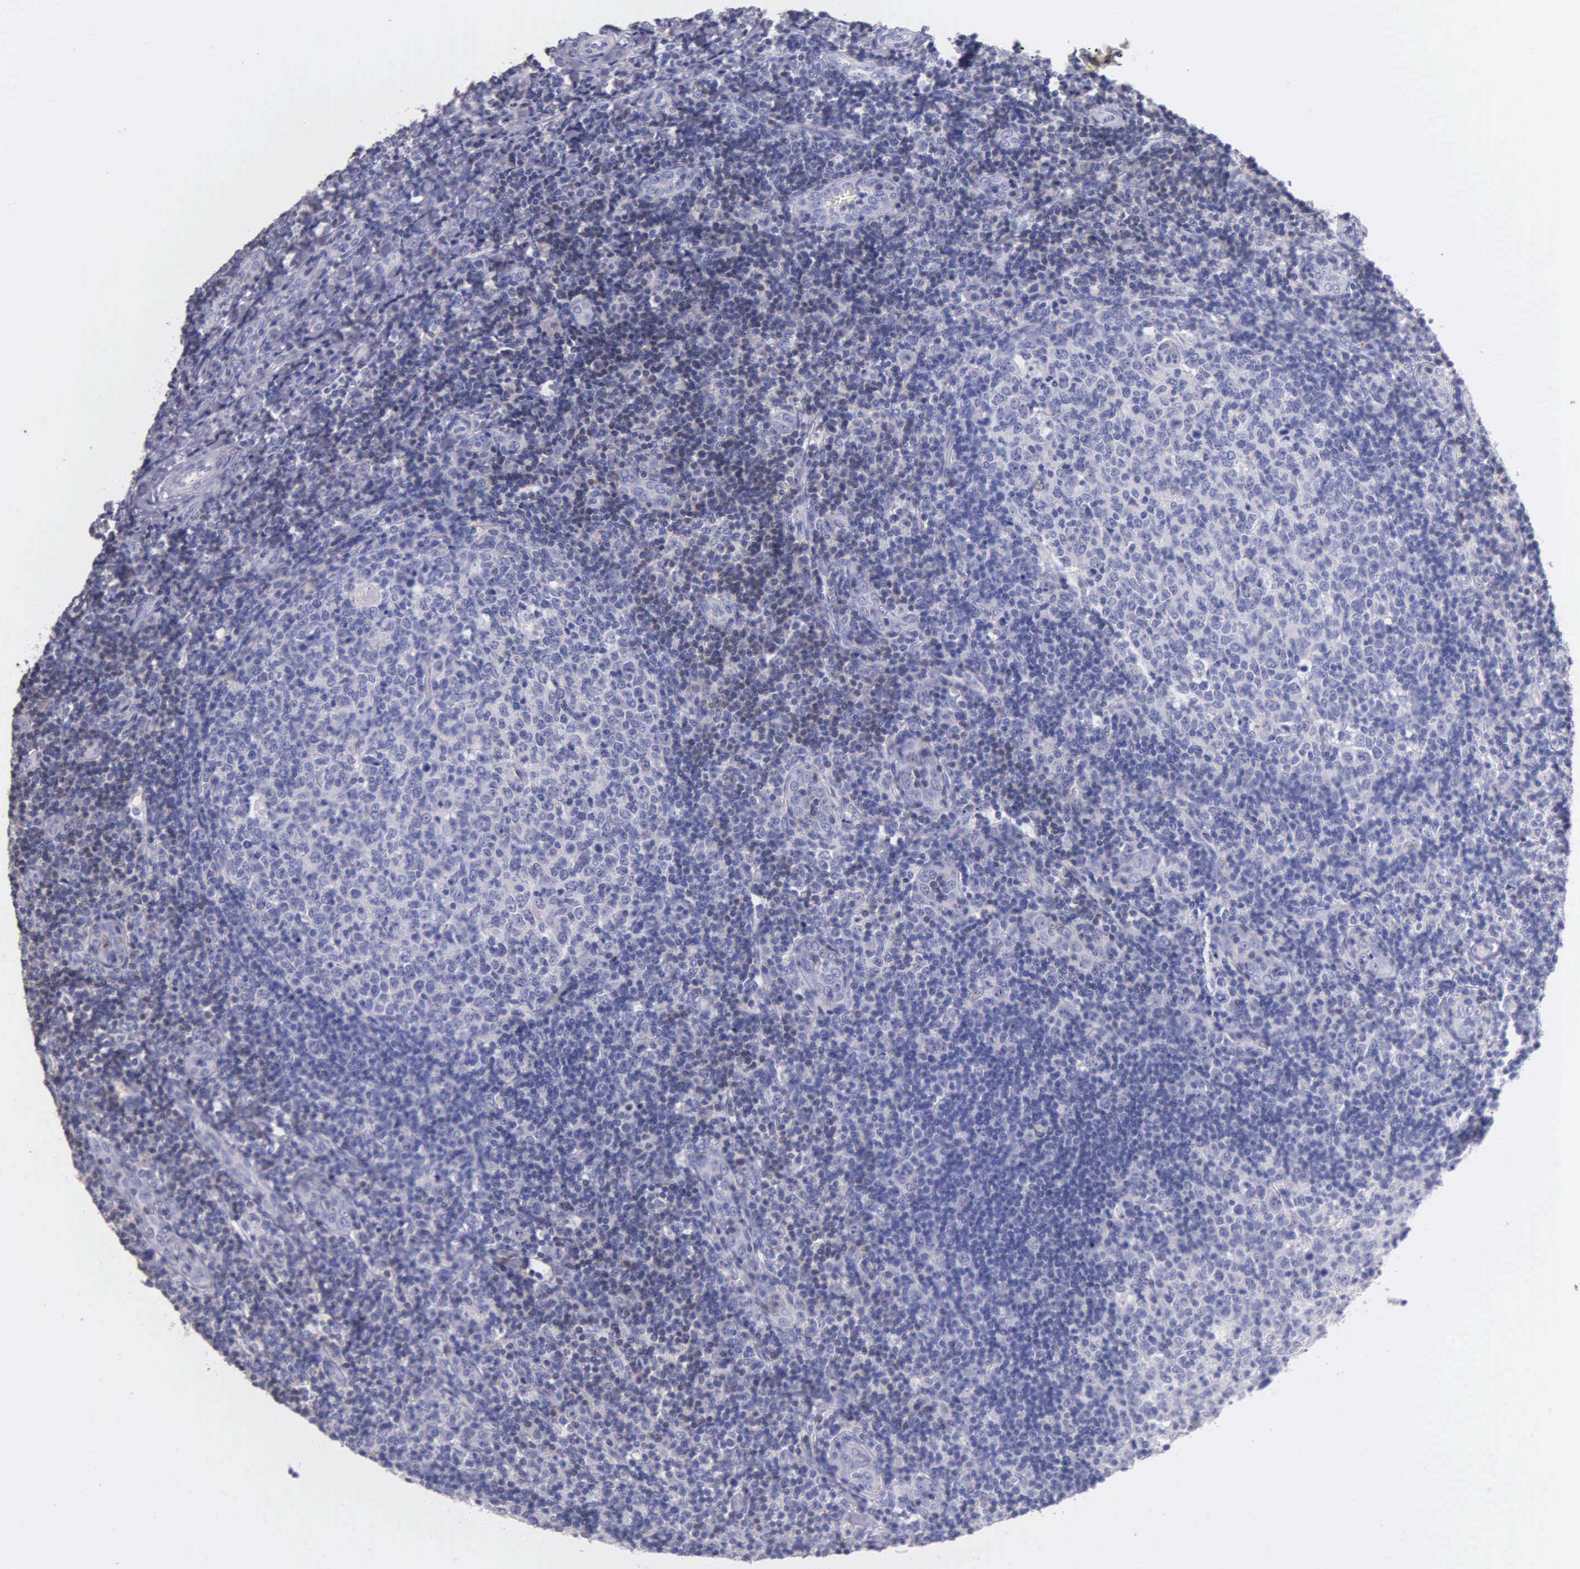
{"staining": {"intensity": "weak", "quantity": "<25%", "location": "cytoplasmic/membranous"}, "tissue": "tonsil", "cell_type": "Germinal center cells", "image_type": "normal", "snomed": [{"axis": "morphology", "description": "Normal tissue, NOS"}, {"axis": "topography", "description": "Tonsil"}], "caption": "High power microscopy photomicrograph of an immunohistochemistry (IHC) photomicrograph of unremarkable tonsil, revealing no significant expression in germinal center cells. (Stains: DAB immunohistochemistry with hematoxylin counter stain, Microscopy: brightfield microscopy at high magnification).", "gene": "GSTT2B", "patient": {"sex": "female", "age": 3}}